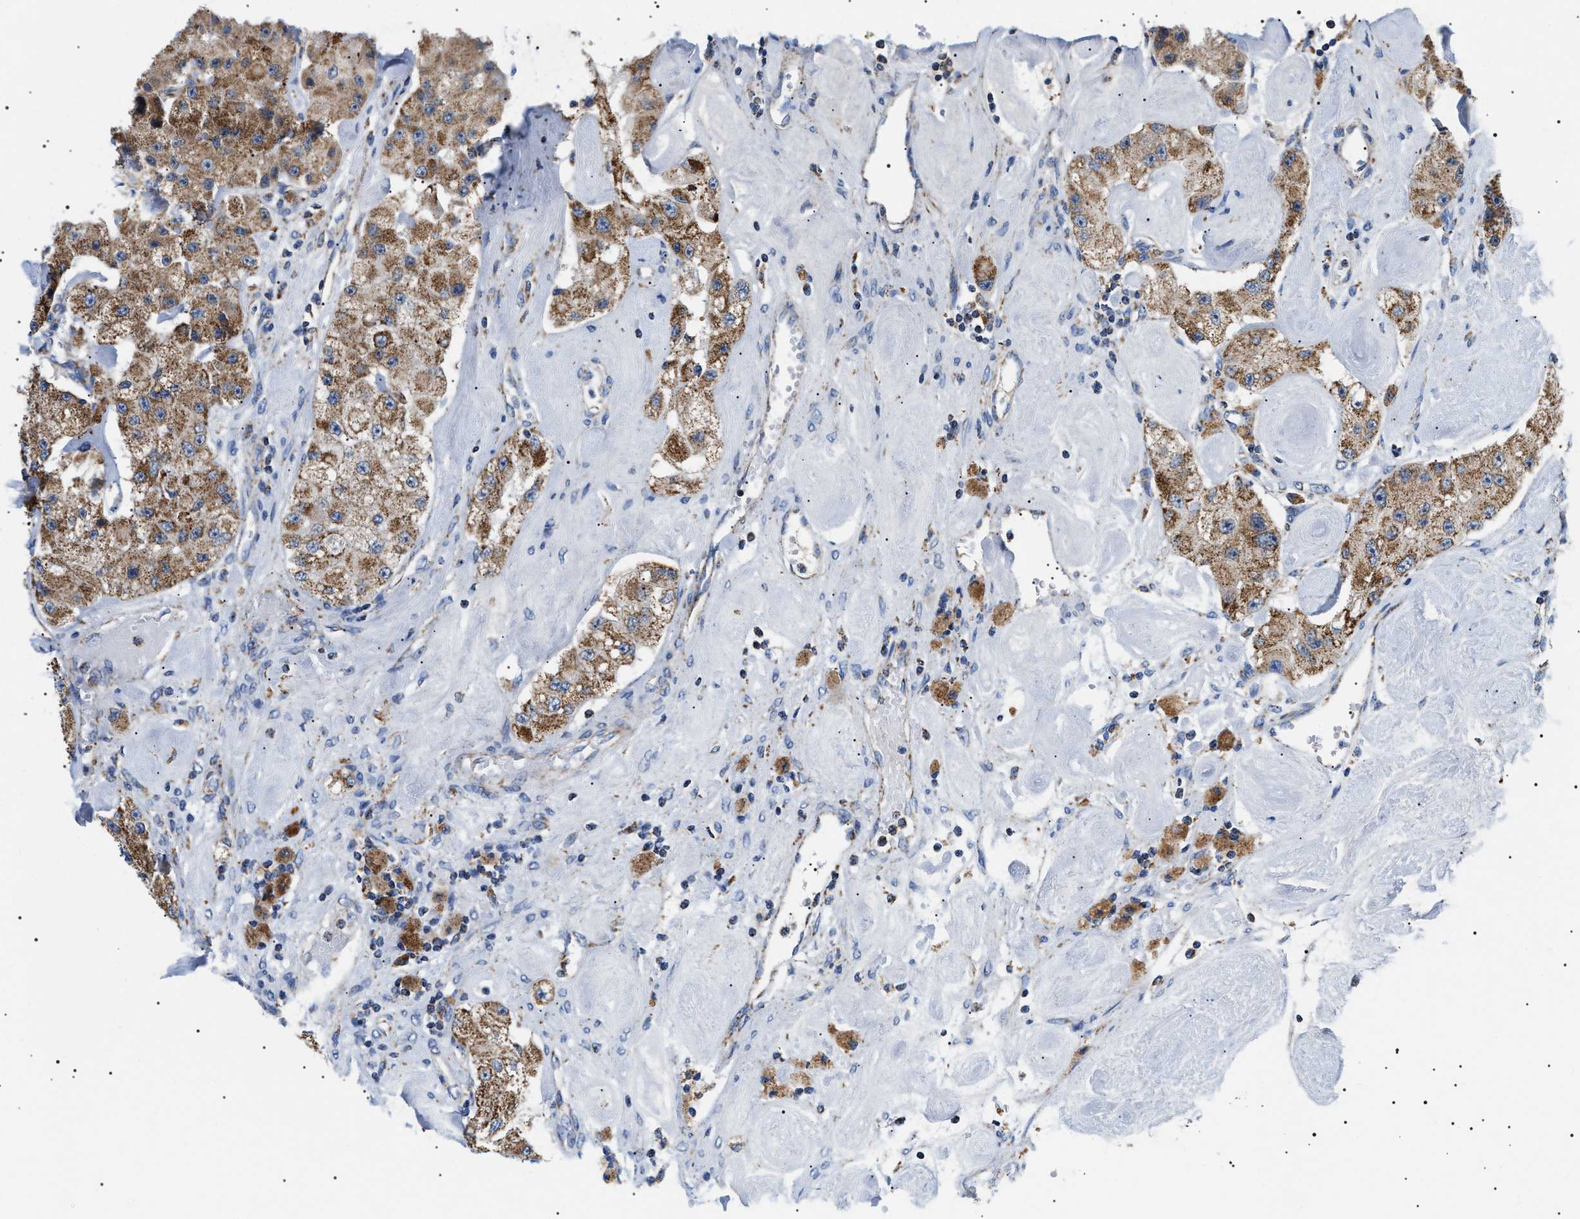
{"staining": {"intensity": "moderate", "quantity": ">75%", "location": "cytoplasmic/membranous"}, "tissue": "carcinoid", "cell_type": "Tumor cells", "image_type": "cancer", "snomed": [{"axis": "morphology", "description": "Carcinoid, malignant, NOS"}, {"axis": "topography", "description": "Pancreas"}], "caption": "Moderate cytoplasmic/membranous positivity for a protein is identified in about >75% of tumor cells of malignant carcinoid using immunohistochemistry.", "gene": "OXSM", "patient": {"sex": "male", "age": 41}}